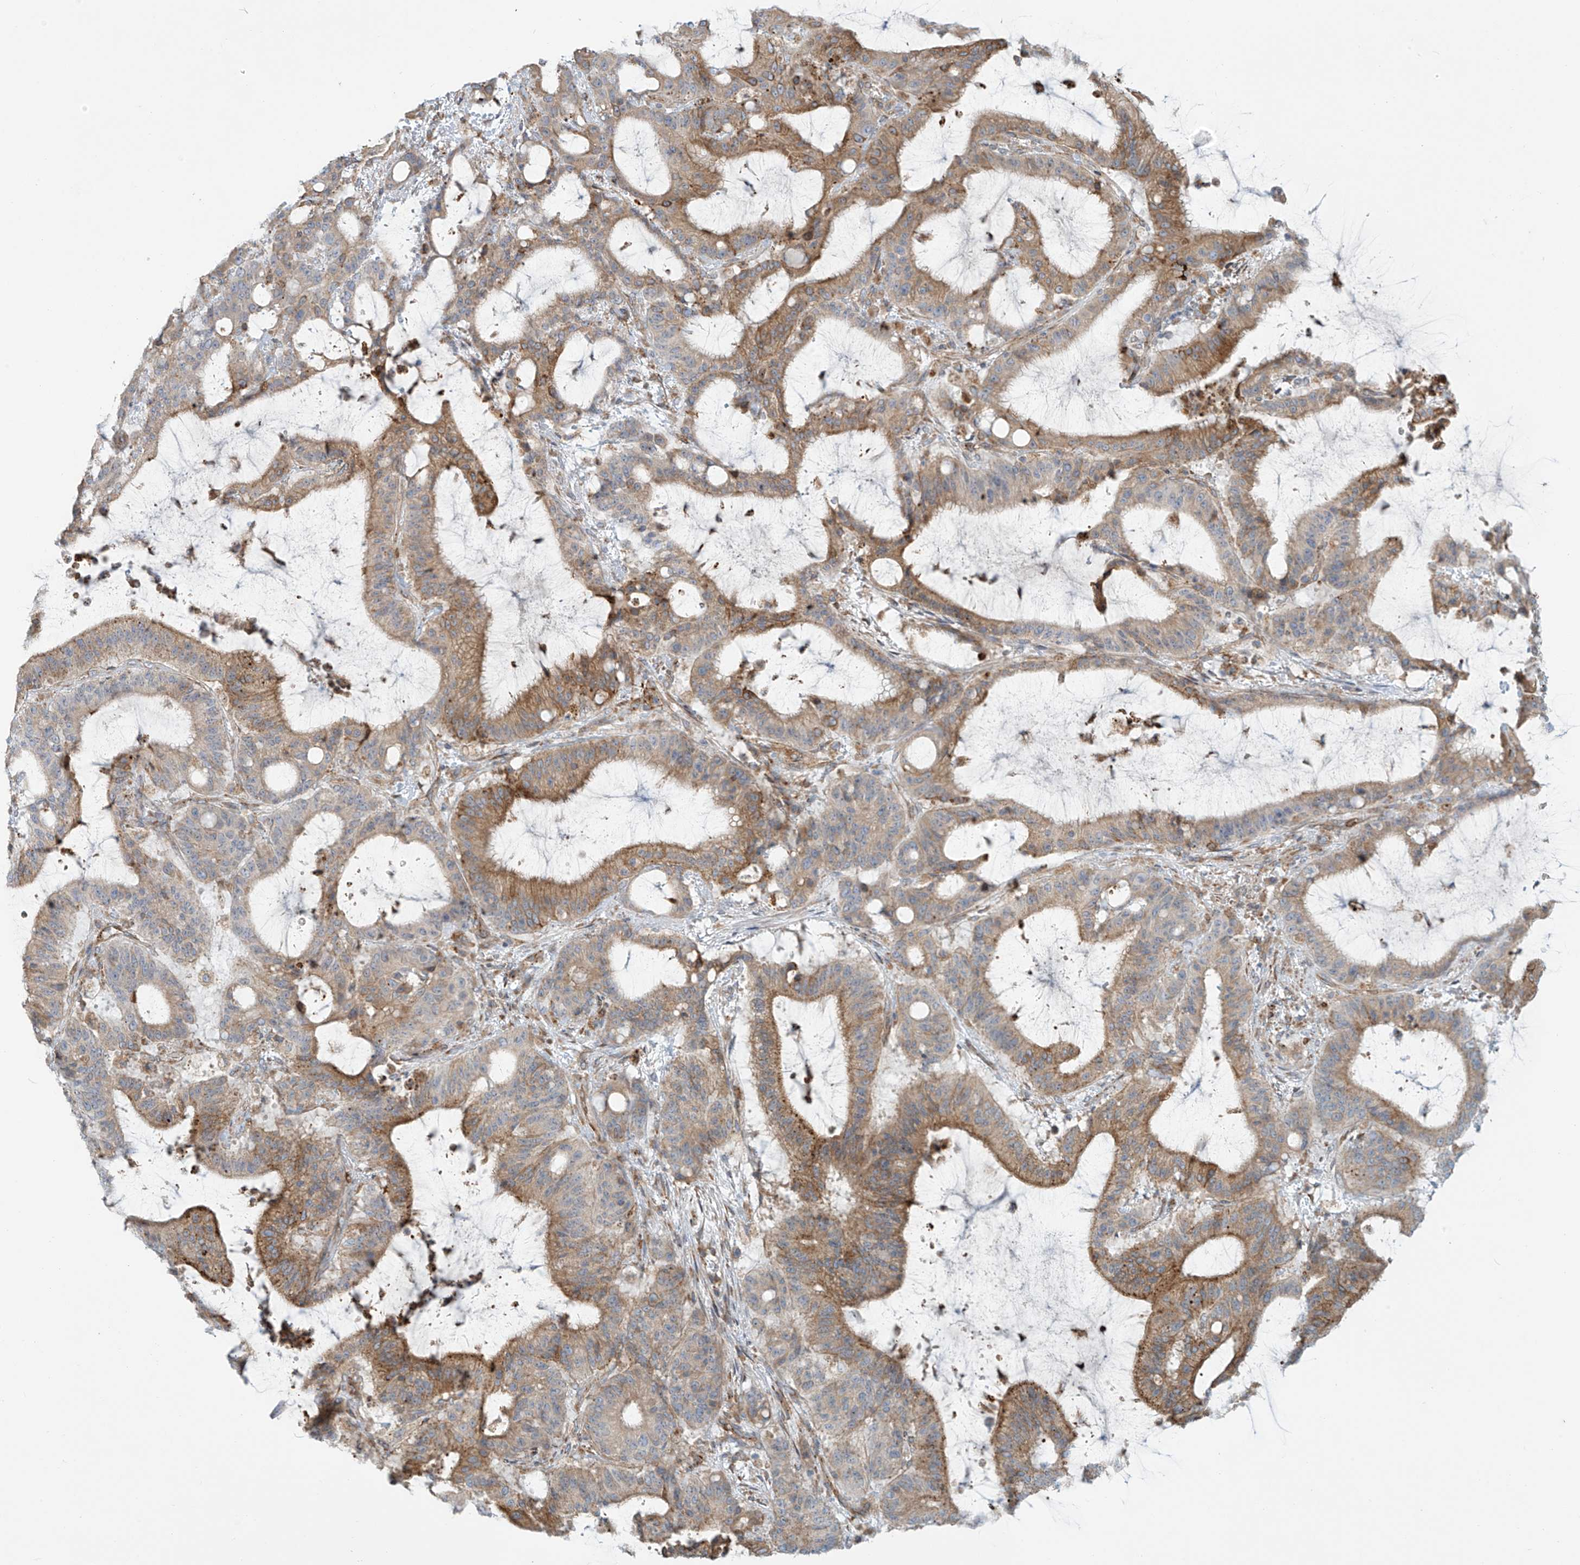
{"staining": {"intensity": "moderate", "quantity": "25%-75%", "location": "cytoplasmic/membranous"}, "tissue": "liver cancer", "cell_type": "Tumor cells", "image_type": "cancer", "snomed": [{"axis": "morphology", "description": "Normal tissue, NOS"}, {"axis": "morphology", "description": "Cholangiocarcinoma"}, {"axis": "topography", "description": "Liver"}, {"axis": "topography", "description": "Peripheral nerve tissue"}], "caption": "Protein analysis of cholangiocarcinoma (liver) tissue shows moderate cytoplasmic/membranous staining in approximately 25%-75% of tumor cells. The staining was performed using DAB to visualize the protein expression in brown, while the nuclei were stained in blue with hematoxylin (Magnification: 20x).", "gene": "LZTS3", "patient": {"sex": "female", "age": 73}}